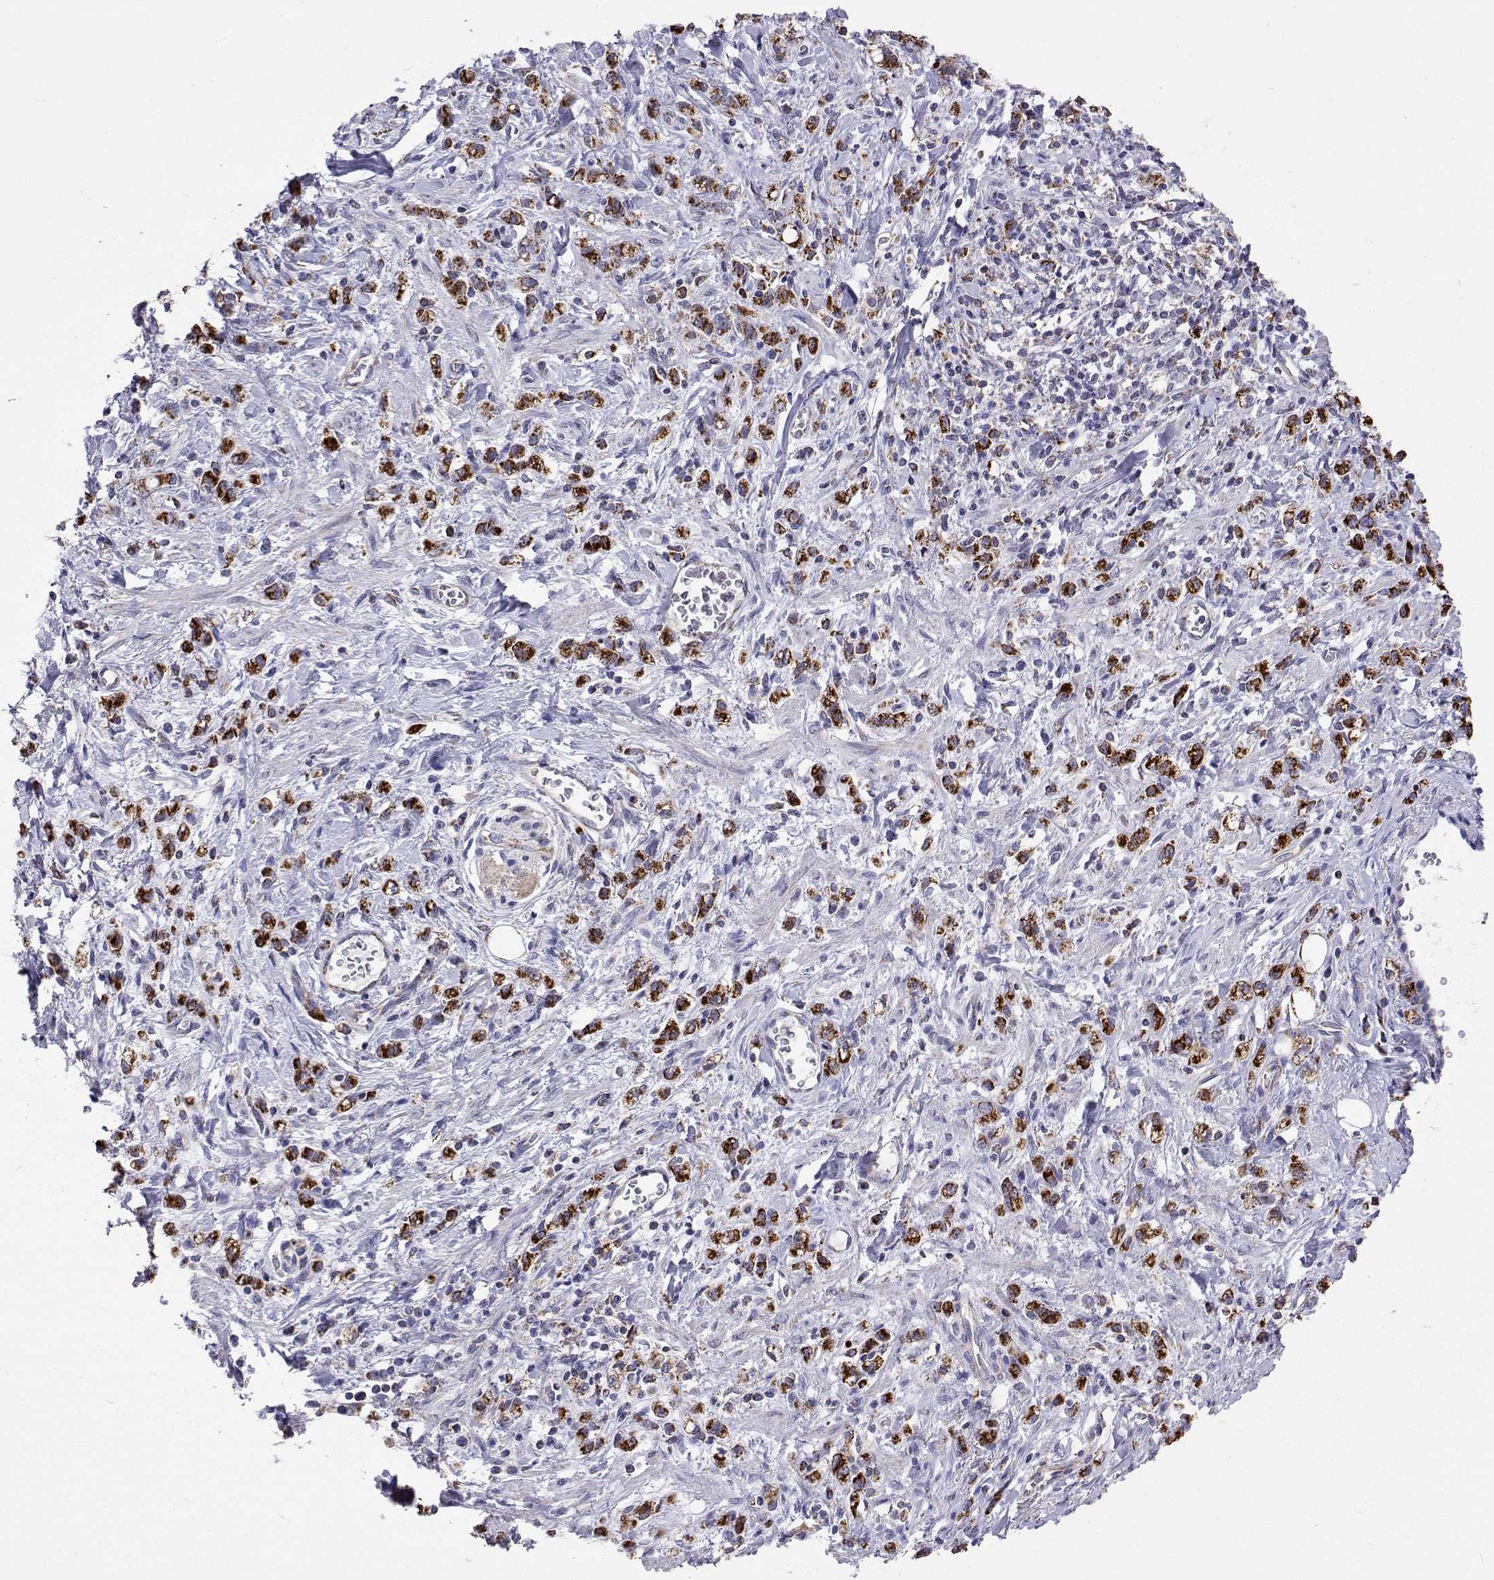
{"staining": {"intensity": "strong", "quantity": ">75%", "location": "cytoplasmic/membranous"}, "tissue": "stomach cancer", "cell_type": "Tumor cells", "image_type": "cancer", "snomed": [{"axis": "morphology", "description": "Adenocarcinoma, NOS"}, {"axis": "topography", "description": "Stomach"}], "caption": "An image showing strong cytoplasmic/membranous expression in about >75% of tumor cells in stomach cancer (adenocarcinoma), as visualized by brown immunohistochemical staining.", "gene": "MCCC2", "patient": {"sex": "male", "age": 77}}